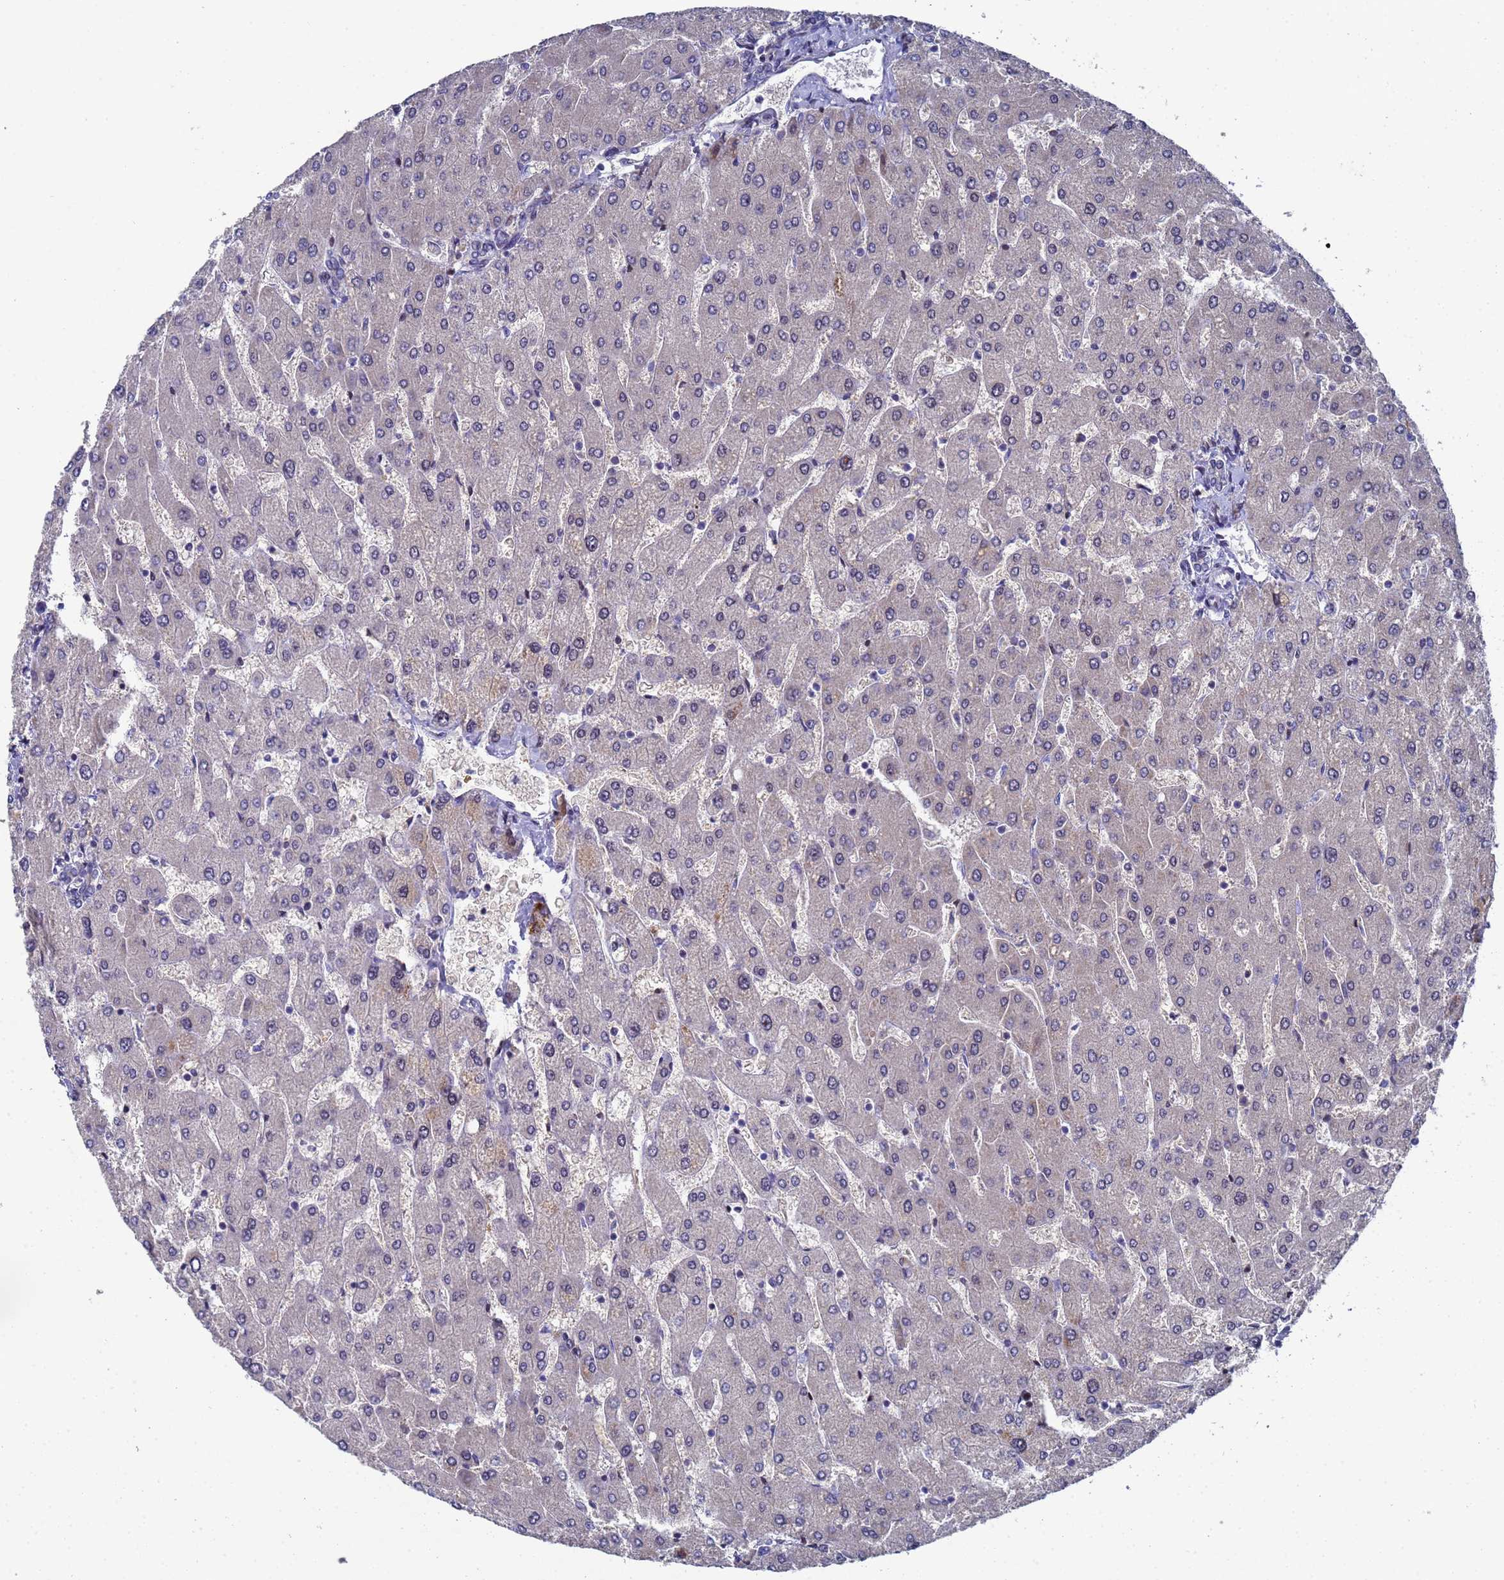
{"staining": {"intensity": "negative", "quantity": "none", "location": "none"}, "tissue": "liver", "cell_type": "Cholangiocytes", "image_type": "normal", "snomed": [{"axis": "morphology", "description": "Normal tissue, NOS"}, {"axis": "topography", "description": "Liver"}], "caption": "Cholangiocytes are negative for protein expression in unremarkable human liver. Brightfield microscopy of IHC stained with DAB (brown) and hematoxylin (blue), captured at high magnification.", "gene": "NSUN6", "patient": {"sex": "male", "age": 55}}